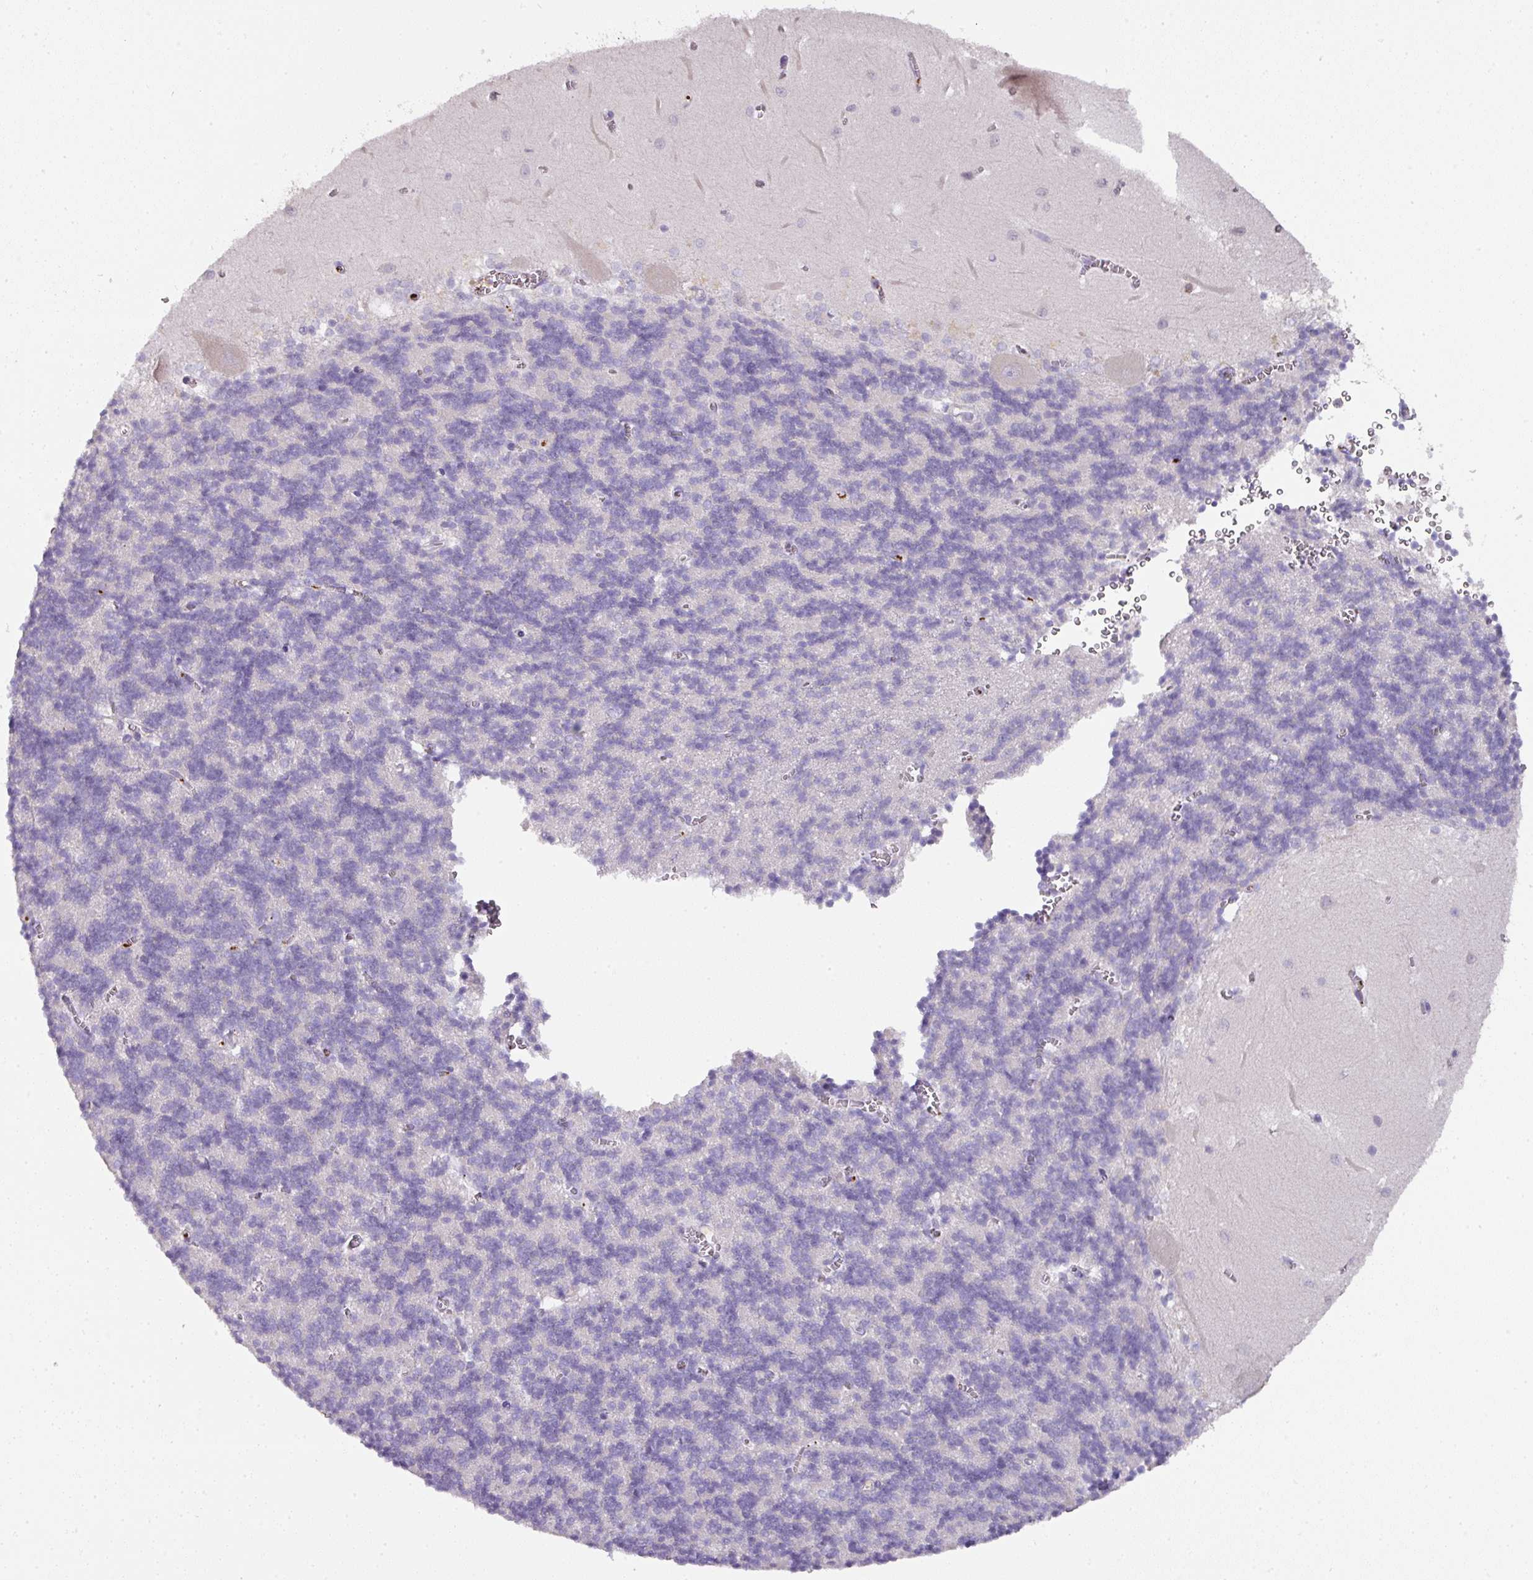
{"staining": {"intensity": "negative", "quantity": "none", "location": "none"}, "tissue": "cerebellum", "cell_type": "Cells in granular layer", "image_type": "normal", "snomed": [{"axis": "morphology", "description": "Normal tissue, NOS"}, {"axis": "topography", "description": "Cerebellum"}], "caption": "Cells in granular layer show no significant expression in normal cerebellum.", "gene": "CCZ1B", "patient": {"sex": "male", "age": 37}}